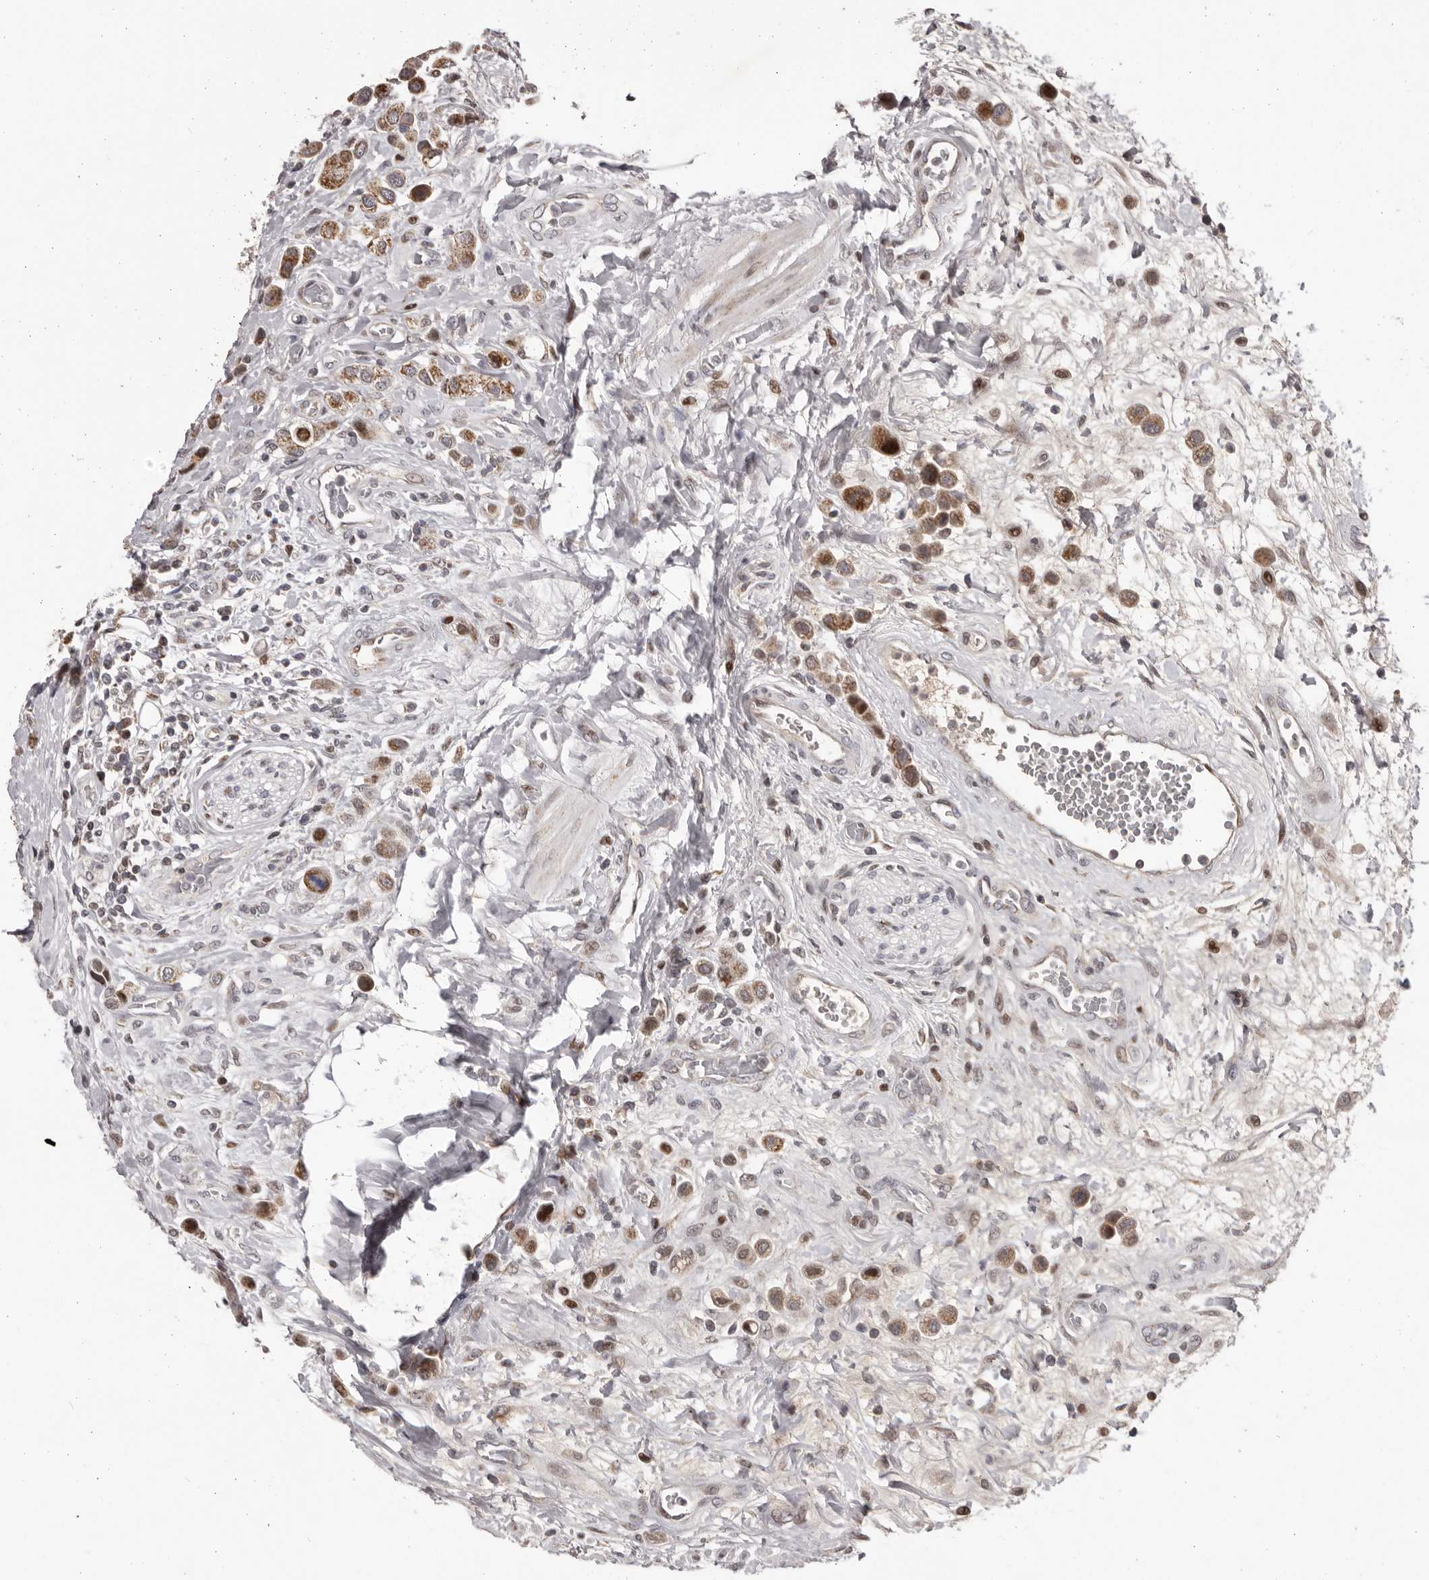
{"staining": {"intensity": "moderate", "quantity": ">75%", "location": "cytoplasmic/membranous"}, "tissue": "urothelial cancer", "cell_type": "Tumor cells", "image_type": "cancer", "snomed": [{"axis": "morphology", "description": "Urothelial carcinoma, High grade"}, {"axis": "topography", "description": "Urinary bladder"}], "caption": "Immunohistochemistry of human urothelial carcinoma (high-grade) reveals medium levels of moderate cytoplasmic/membranous positivity in about >75% of tumor cells. (Stains: DAB (3,3'-diaminobenzidine) in brown, nuclei in blue, Microscopy: brightfield microscopy at high magnification).", "gene": "C17orf99", "patient": {"sex": "male", "age": 50}}